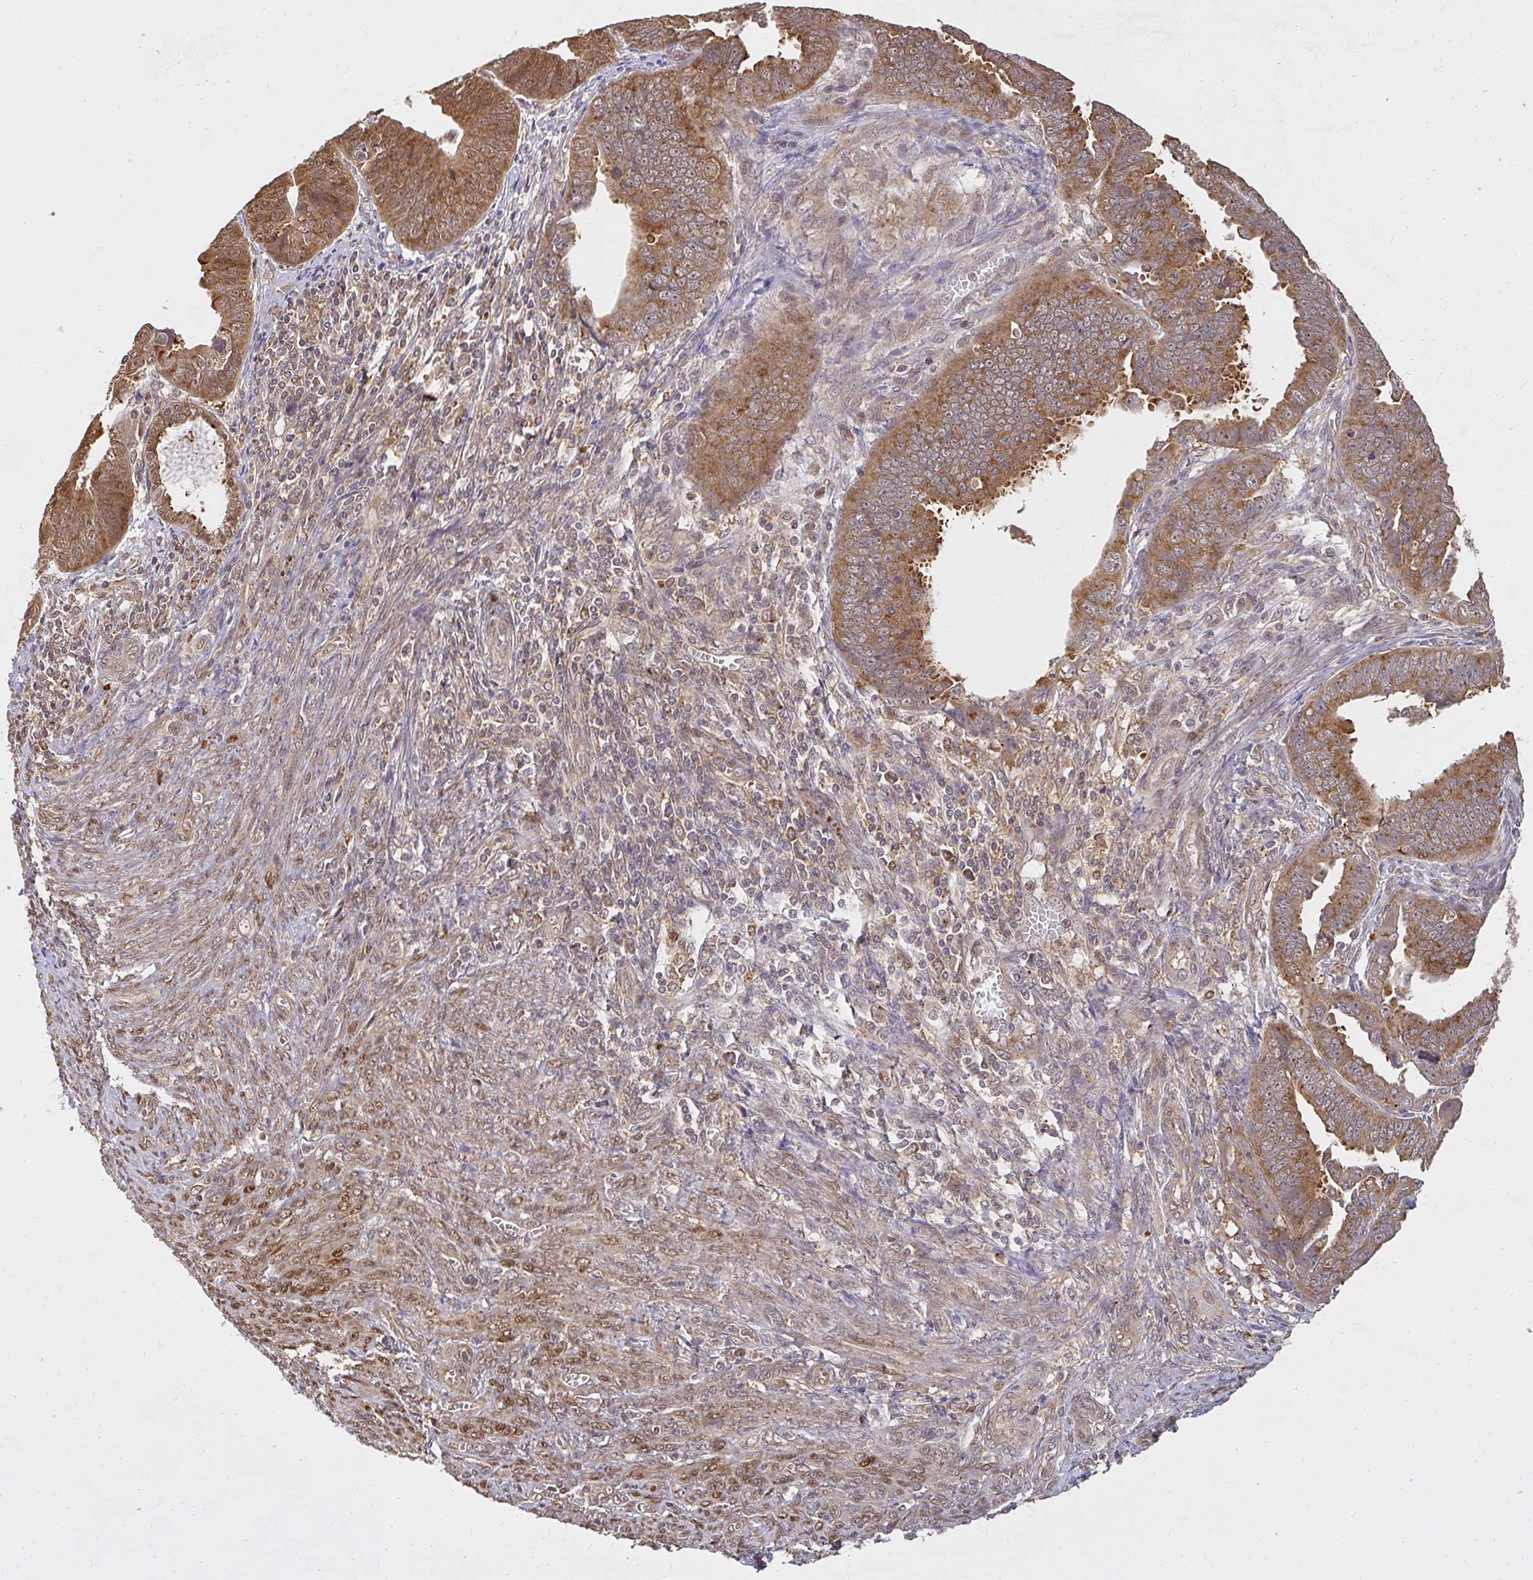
{"staining": {"intensity": "moderate", "quantity": ">75%", "location": "cytoplasmic/membranous,nuclear"}, "tissue": "endometrial cancer", "cell_type": "Tumor cells", "image_type": "cancer", "snomed": [{"axis": "morphology", "description": "Adenocarcinoma, NOS"}, {"axis": "topography", "description": "Endometrium"}], "caption": "Endometrial cancer tissue displays moderate cytoplasmic/membranous and nuclear positivity in approximately >75% of tumor cells", "gene": "LARS2", "patient": {"sex": "female", "age": 75}}